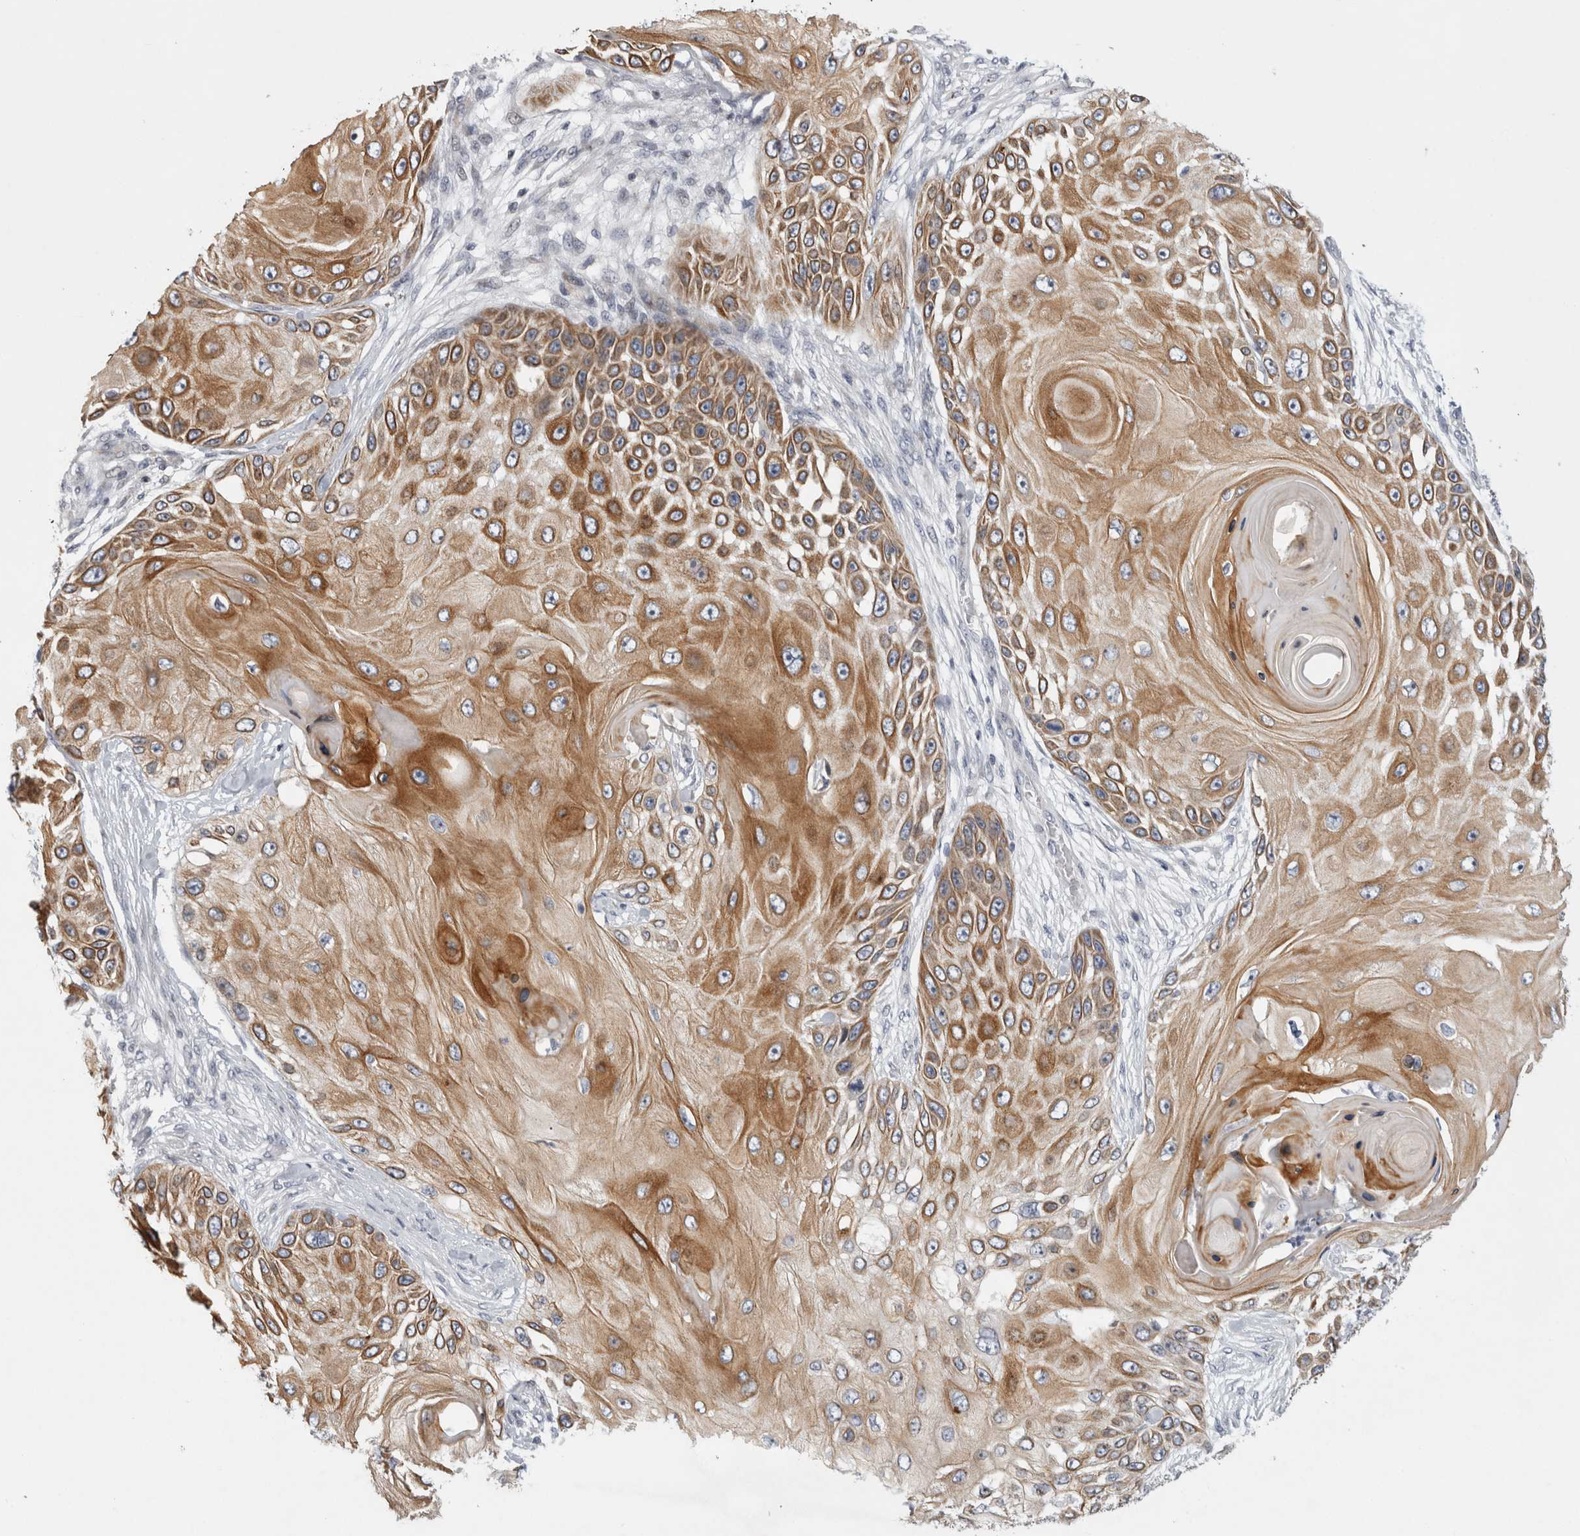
{"staining": {"intensity": "moderate", "quantity": ">75%", "location": "cytoplasmic/membranous"}, "tissue": "skin cancer", "cell_type": "Tumor cells", "image_type": "cancer", "snomed": [{"axis": "morphology", "description": "Squamous cell carcinoma, NOS"}, {"axis": "topography", "description": "Skin"}], "caption": "Human skin cancer (squamous cell carcinoma) stained for a protein (brown) demonstrates moderate cytoplasmic/membranous positive expression in about >75% of tumor cells.", "gene": "UTP25", "patient": {"sex": "female", "age": 44}}